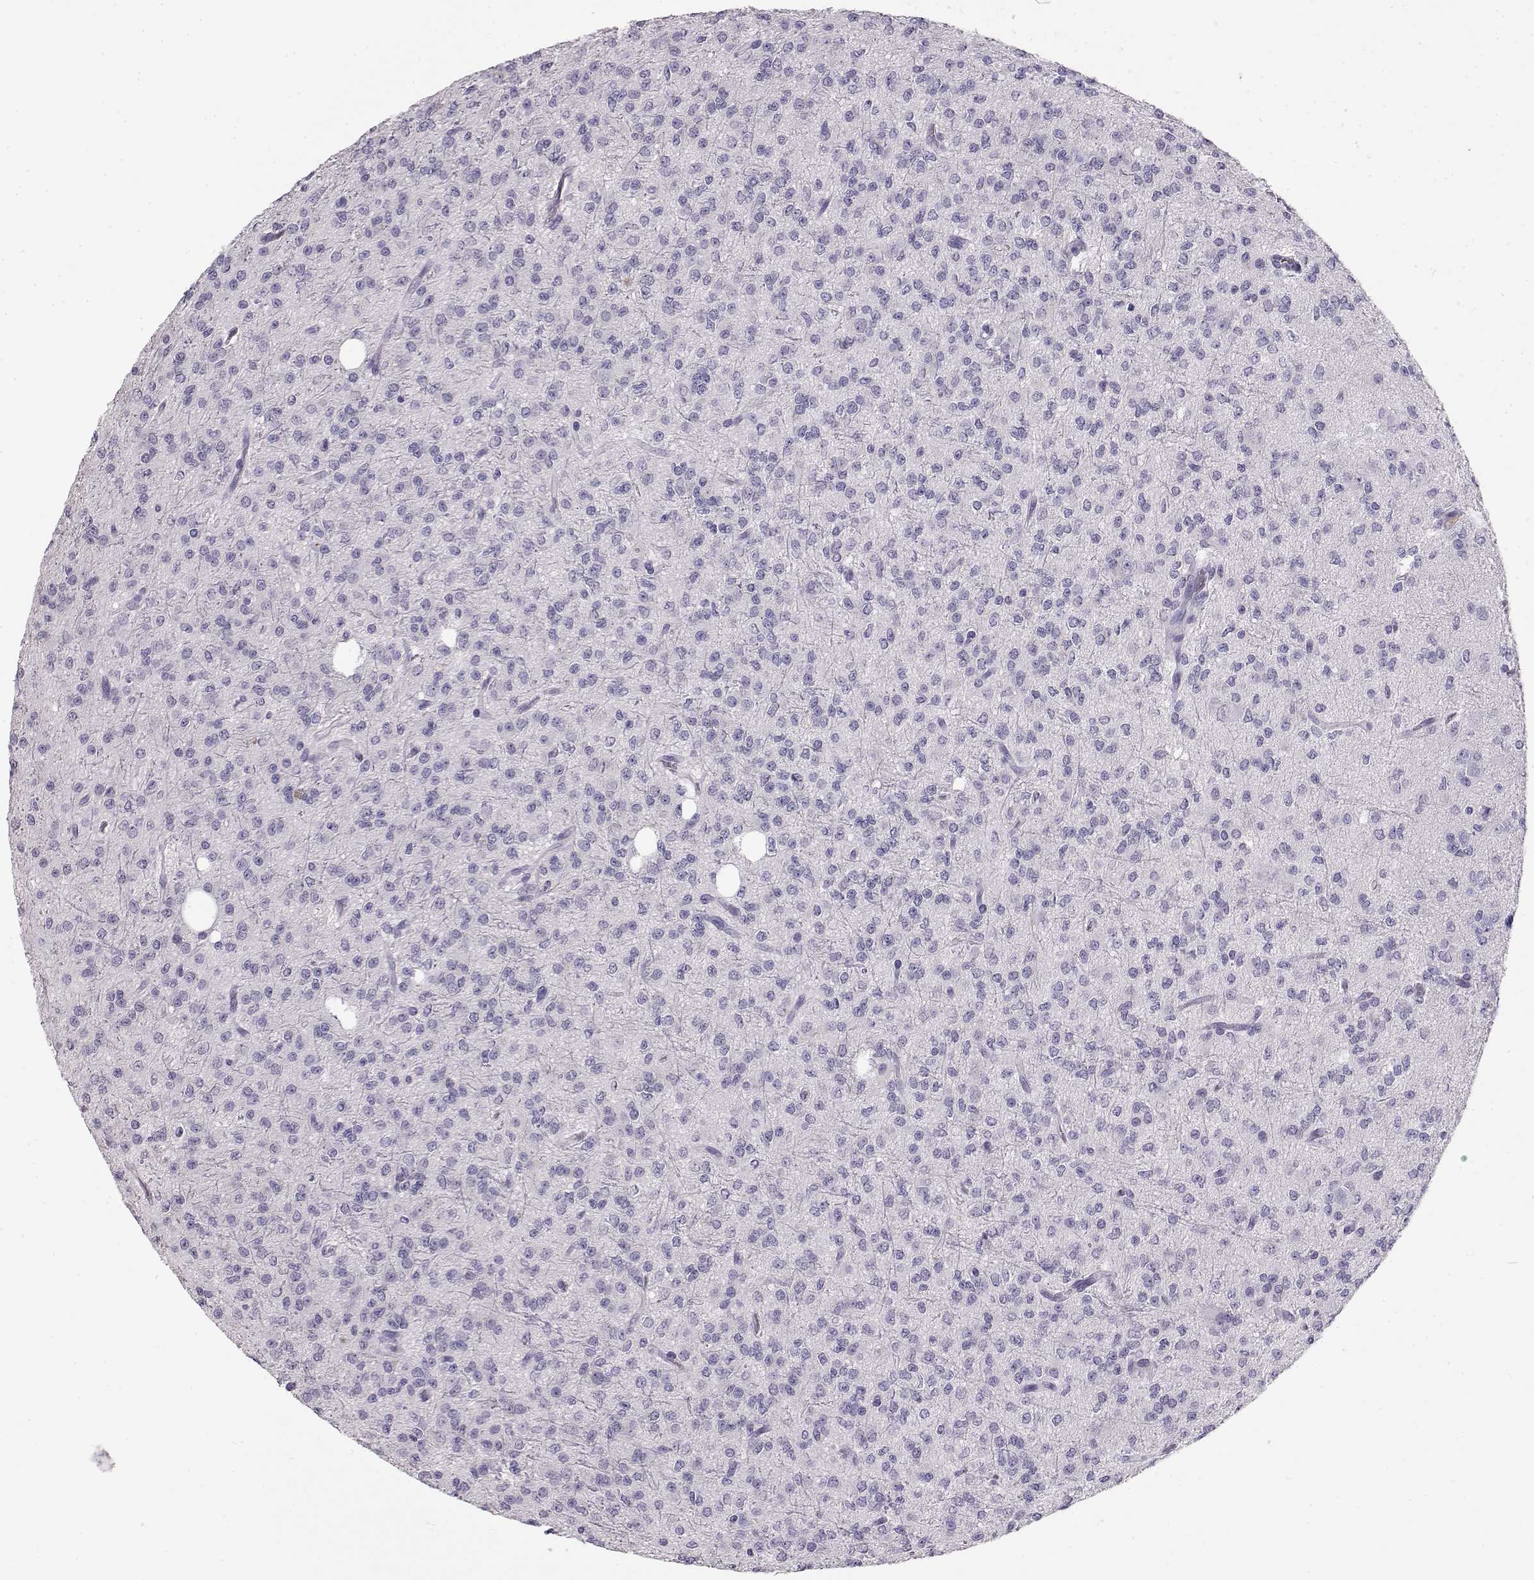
{"staining": {"intensity": "negative", "quantity": "none", "location": "none"}, "tissue": "glioma", "cell_type": "Tumor cells", "image_type": "cancer", "snomed": [{"axis": "morphology", "description": "Glioma, malignant, Low grade"}, {"axis": "topography", "description": "Brain"}], "caption": "The micrograph reveals no staining of tumor cells in low-grade glioma (malignant).", "gene": "NUTM1", "patient": {"sex": "male", "age": 27}}